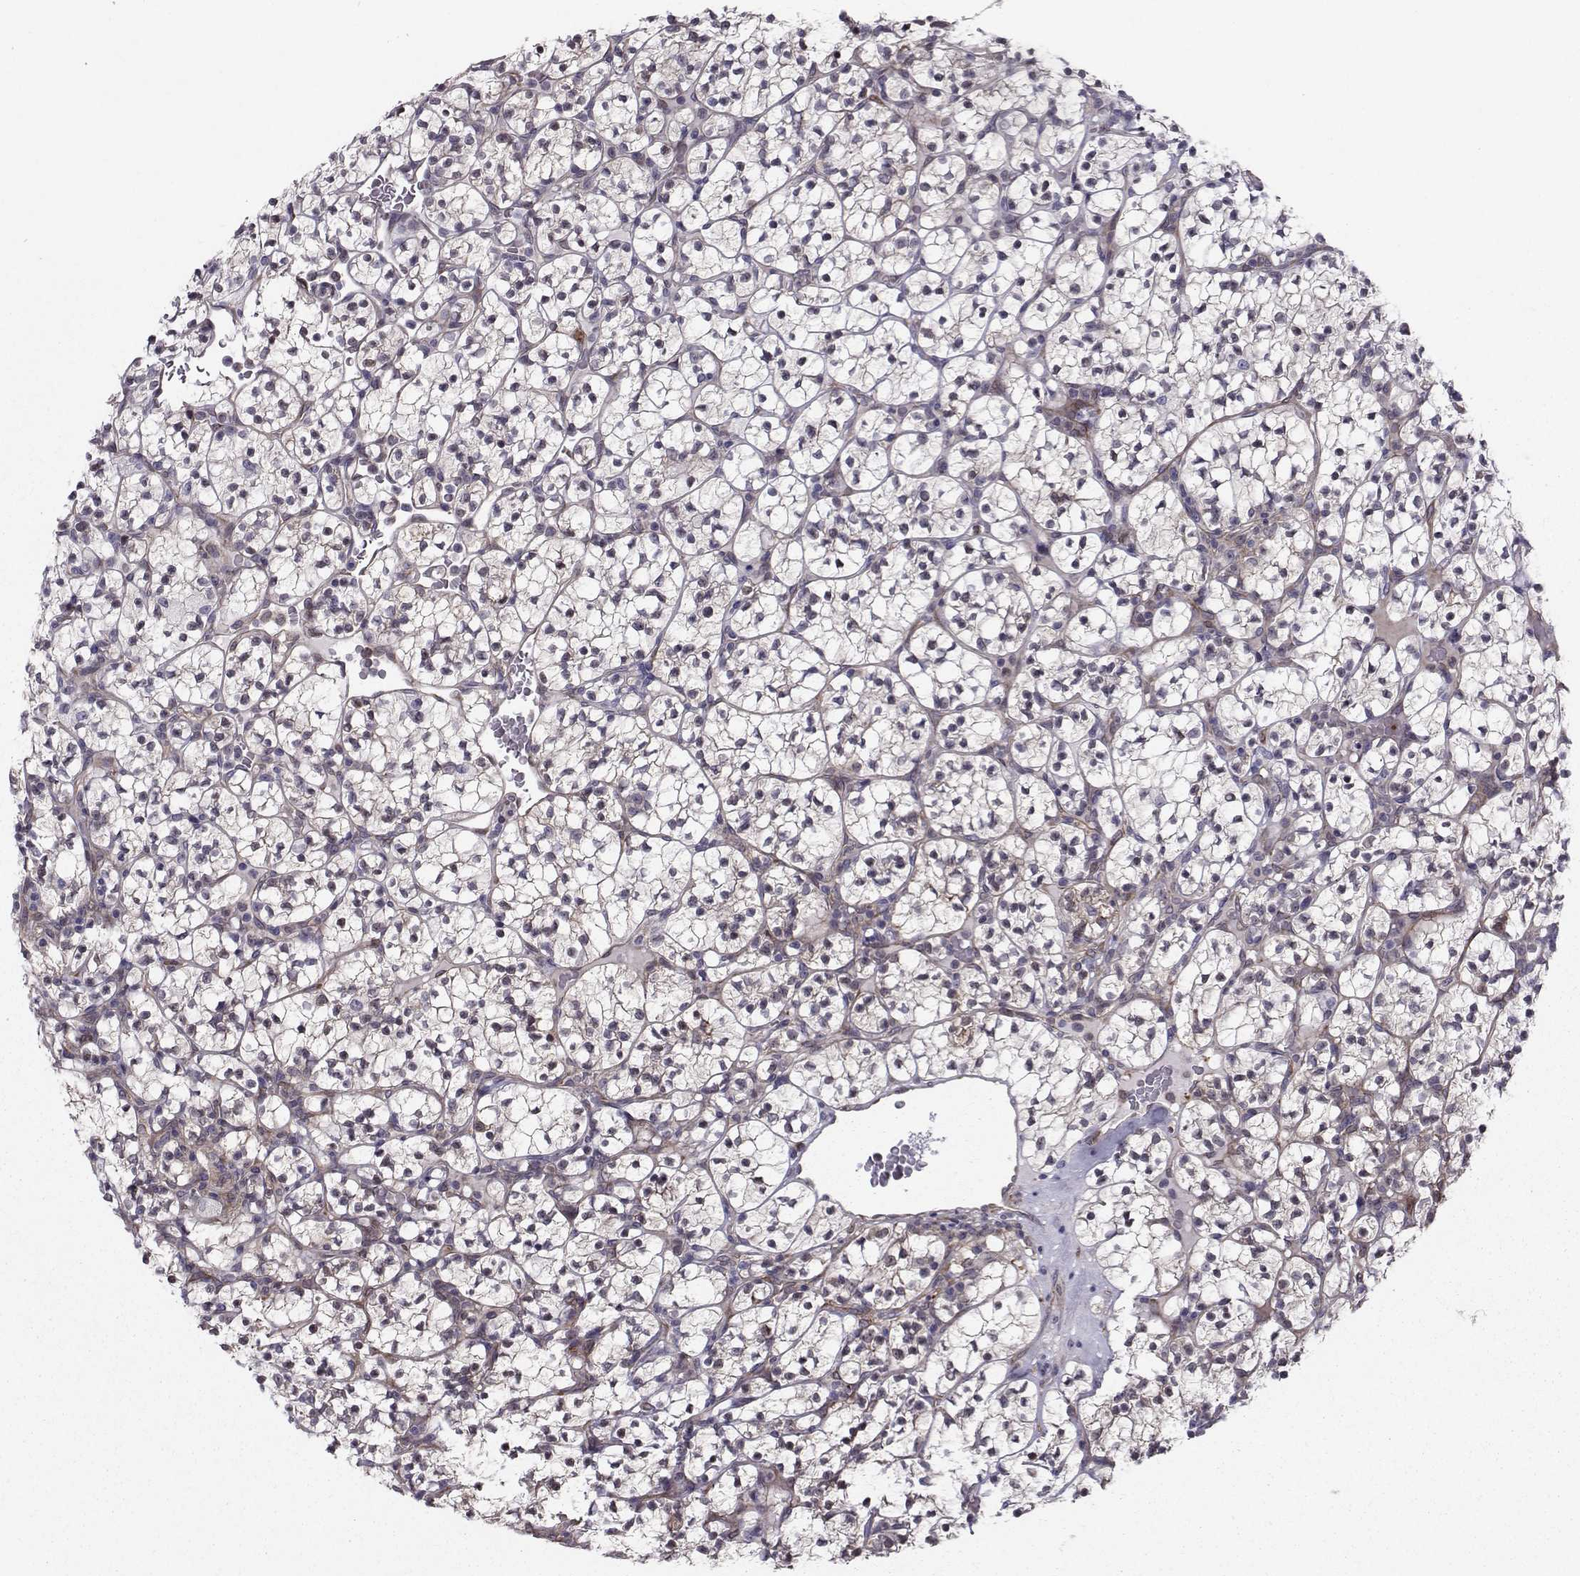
{"staining": {"intensity": "negative", "quantity": "none", "location": "none"}, "tissue": "renal cancer", "cell_type": "Tumor cells", "image_type": "cancer", "snomed": [{"axis": "morphology", "description": "Adenocarcinoma, NOS"}, {"axis": "topography", "description": "Kidney"}], "caption": "Immunohistochemistry (IHC) histopathology image of neoplastic tissue: human renal adenocarcinoma stained with DAB (3,3'-diaminobenzidine) demonstrates no significant protein expression in tumor cells. (Stains: DAB (3,3'-diaminobenzidine) immunohistochemistry with hematoxylin counter stain, Microscopy: brightfield microscopy at high magnification).", "gene": "HSP90AB1", "patient": {"sex": "female", "age": 89}}